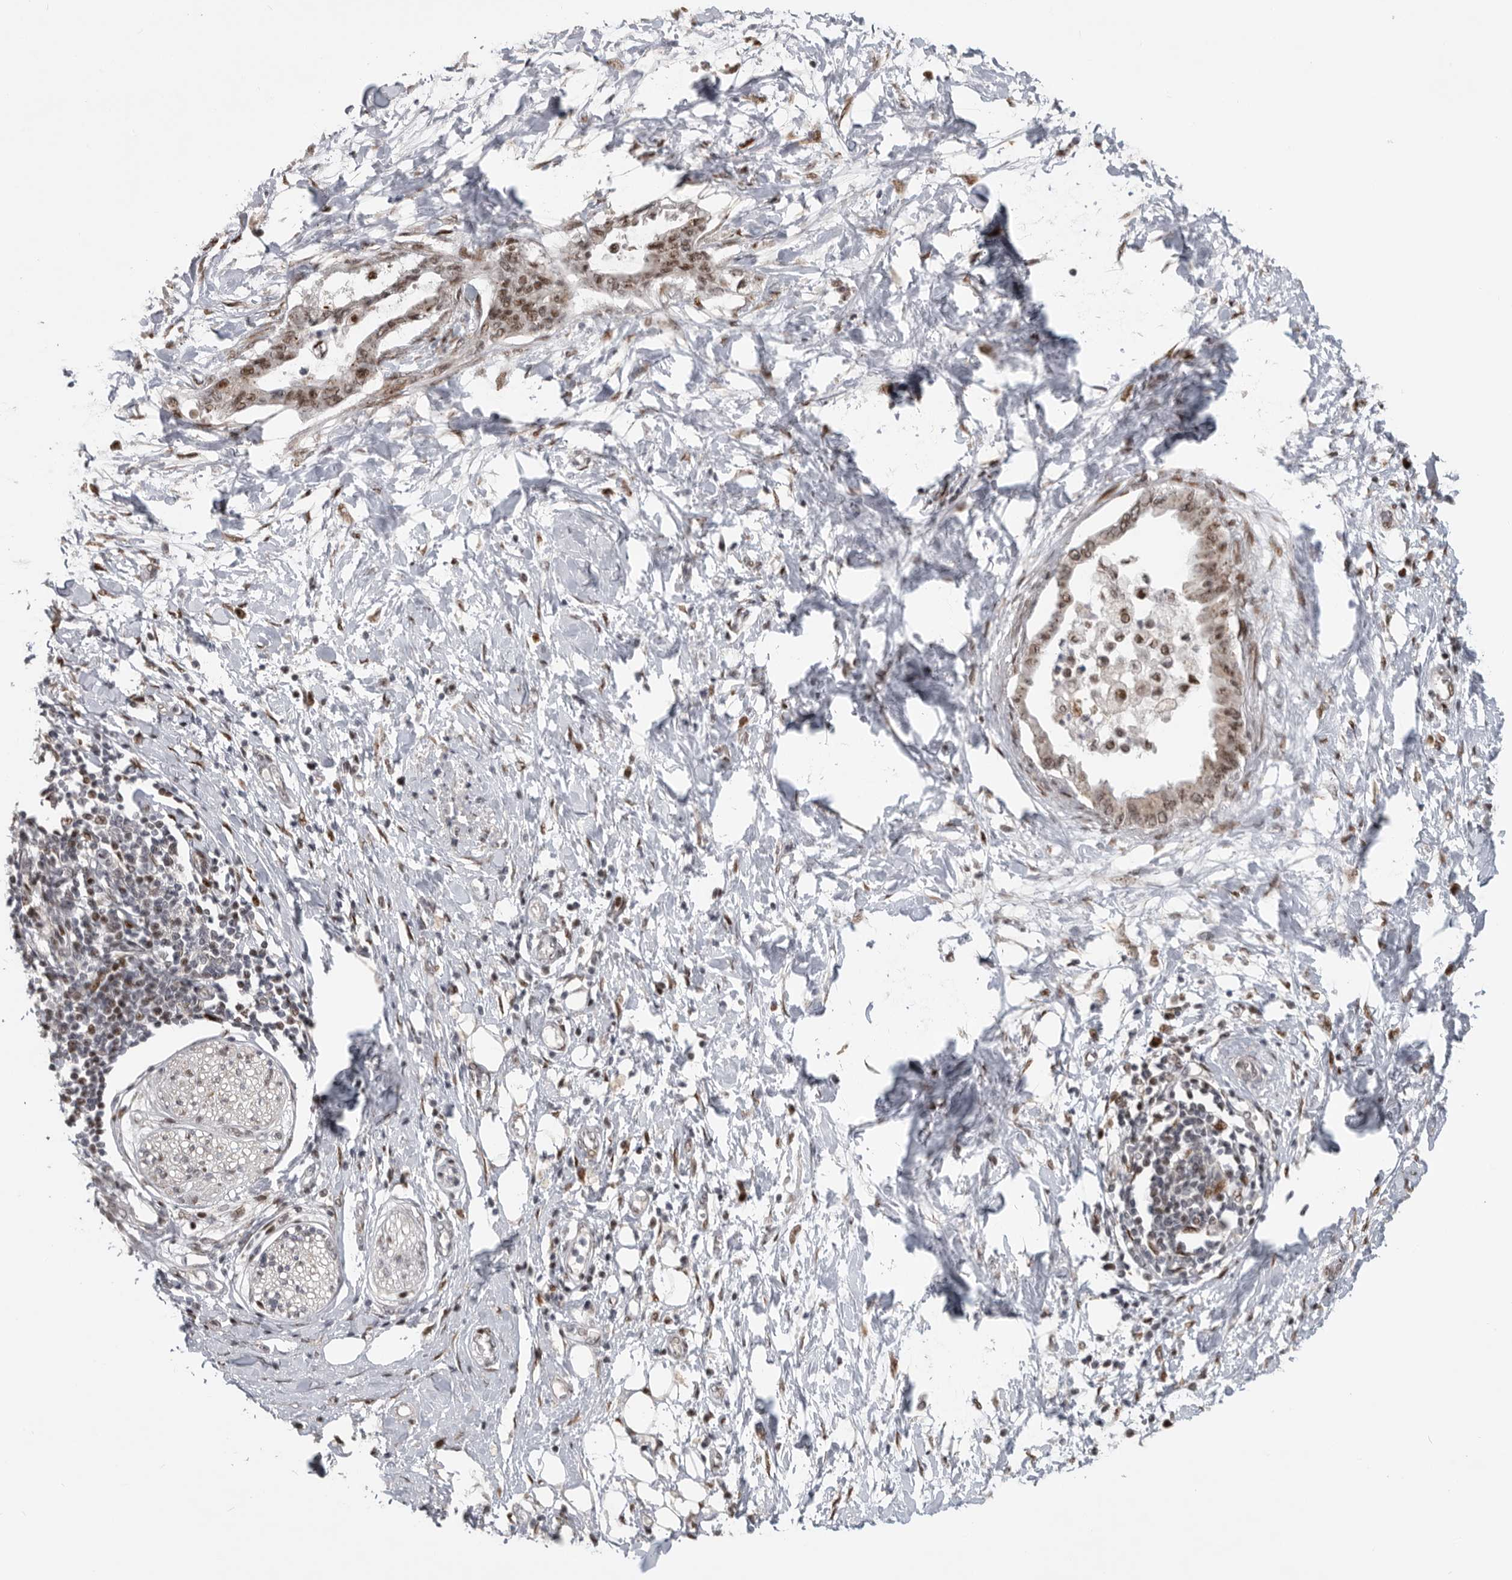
{"staining": {"intensity": "moderate", "quantity": "25%-75%", "location": "cytoplasmic/membranous,nuclear"}, "tissue": "pancreatic cancer", "cell_type": "Tumor cells", "image_type": "cancer", "snomed": [{"axis": "morphology", "description": "Normal tissue, NOS"}, {"axis": "morphology", "description": "Adenocarcinoma, NOS"}, {"axis": "topography", "description": "Pancreas"}, {"axis": "topography", "description": "Duodenum"}], "caption": "Moderate cytoplasmic/membranous and nuclear expression is seen in about 25%-75% of tumor cells in adenocarcinoma (pancreatic).", "gene": "PCMTD1", "patient": {"sex": "female", "age": 60}}